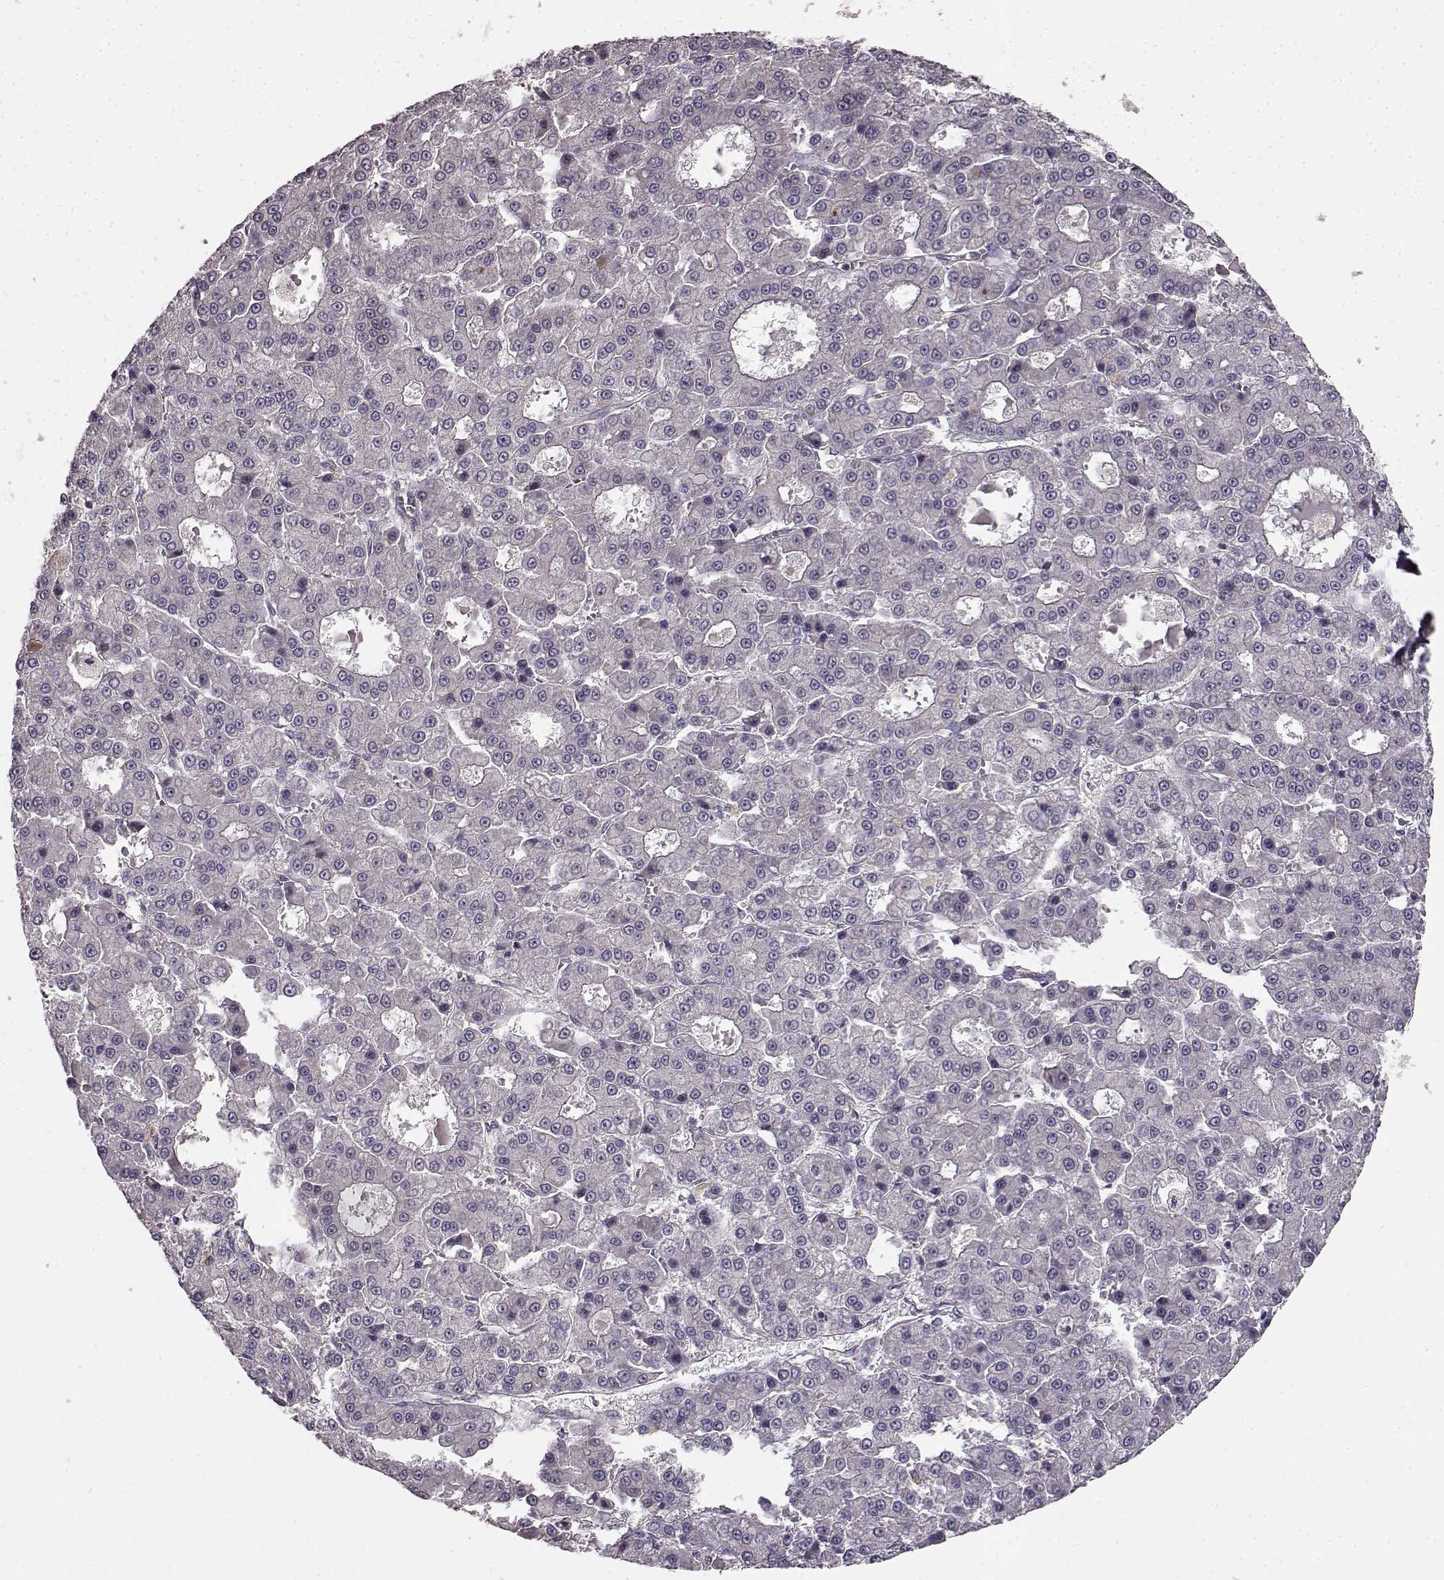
{"staining": {"intensity": "negative", "quantity": "none", "location": "none"}, "tissue": "liver cancer", "cell_type": "Tumor cells", "image_type": "cancer", "snomed": [{"axis": "morphology", "description": "Carcinoma, Hepatocellular, NOS"}, {"axis": "topography", "description": "Liver"}], "caption": "An immunohistochemistry histopathology image of liver hepatocellular carcinoma is shown. There is no staining in tumor cells of liver hepatocellular carcinoma. (DAB (3,3'-diaminobenzidine) immunohistochemistry with hematoxylin counter stain).", "gene": "ERBB3", "patient": {"sex": "male", "age": 70}}